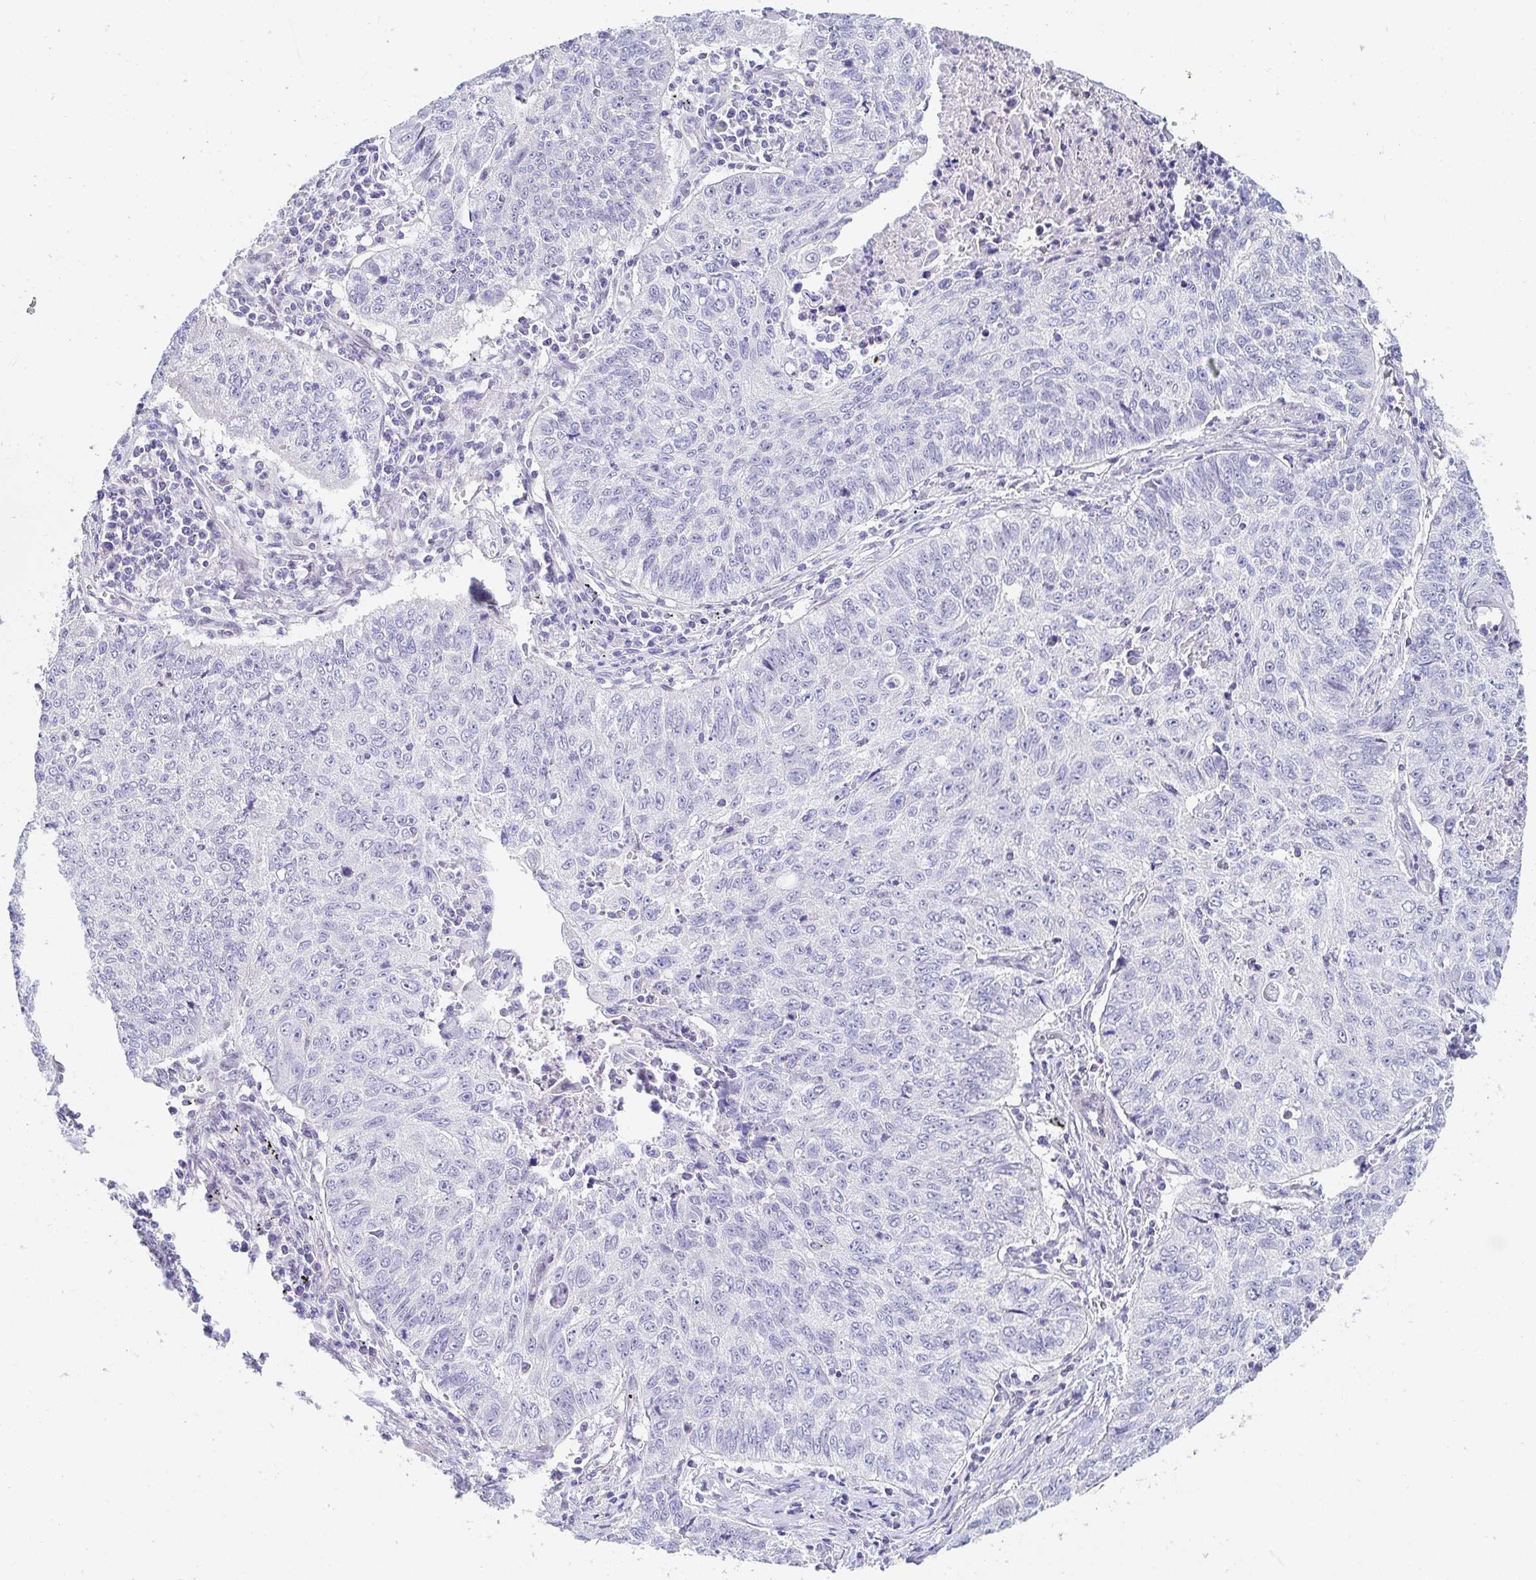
{"staining": {"intensity": "negative", "quantity": "none", "location": "none"}, "tissue": "lung cancer", "cell_type": "Tumor cells", "image_type": "cancer", "snomed": [{"axis": "morphology", "description": "Normal morphology"}, {"axis": "morphology", "description": "Aneuploidy"}, {"axis": "morphology", "description": "Squamous cell carcinoma, NOS"}, {"axis": "topography", "description": "Lymph node"}, {"axis": "topography", "description": "Lung"}], "caption": "DAB immunohistochemical staining of human lung squamous cell carcinoma reveals no significant positivity in tumor cells. (DAB (3,3'-diaminobenzidine) immunohistochemistry (IHC) visualized using brightfield microscopy, high magnification).", "gene": "AKAP14", "patient": {"sex": "female", "age": 76}}